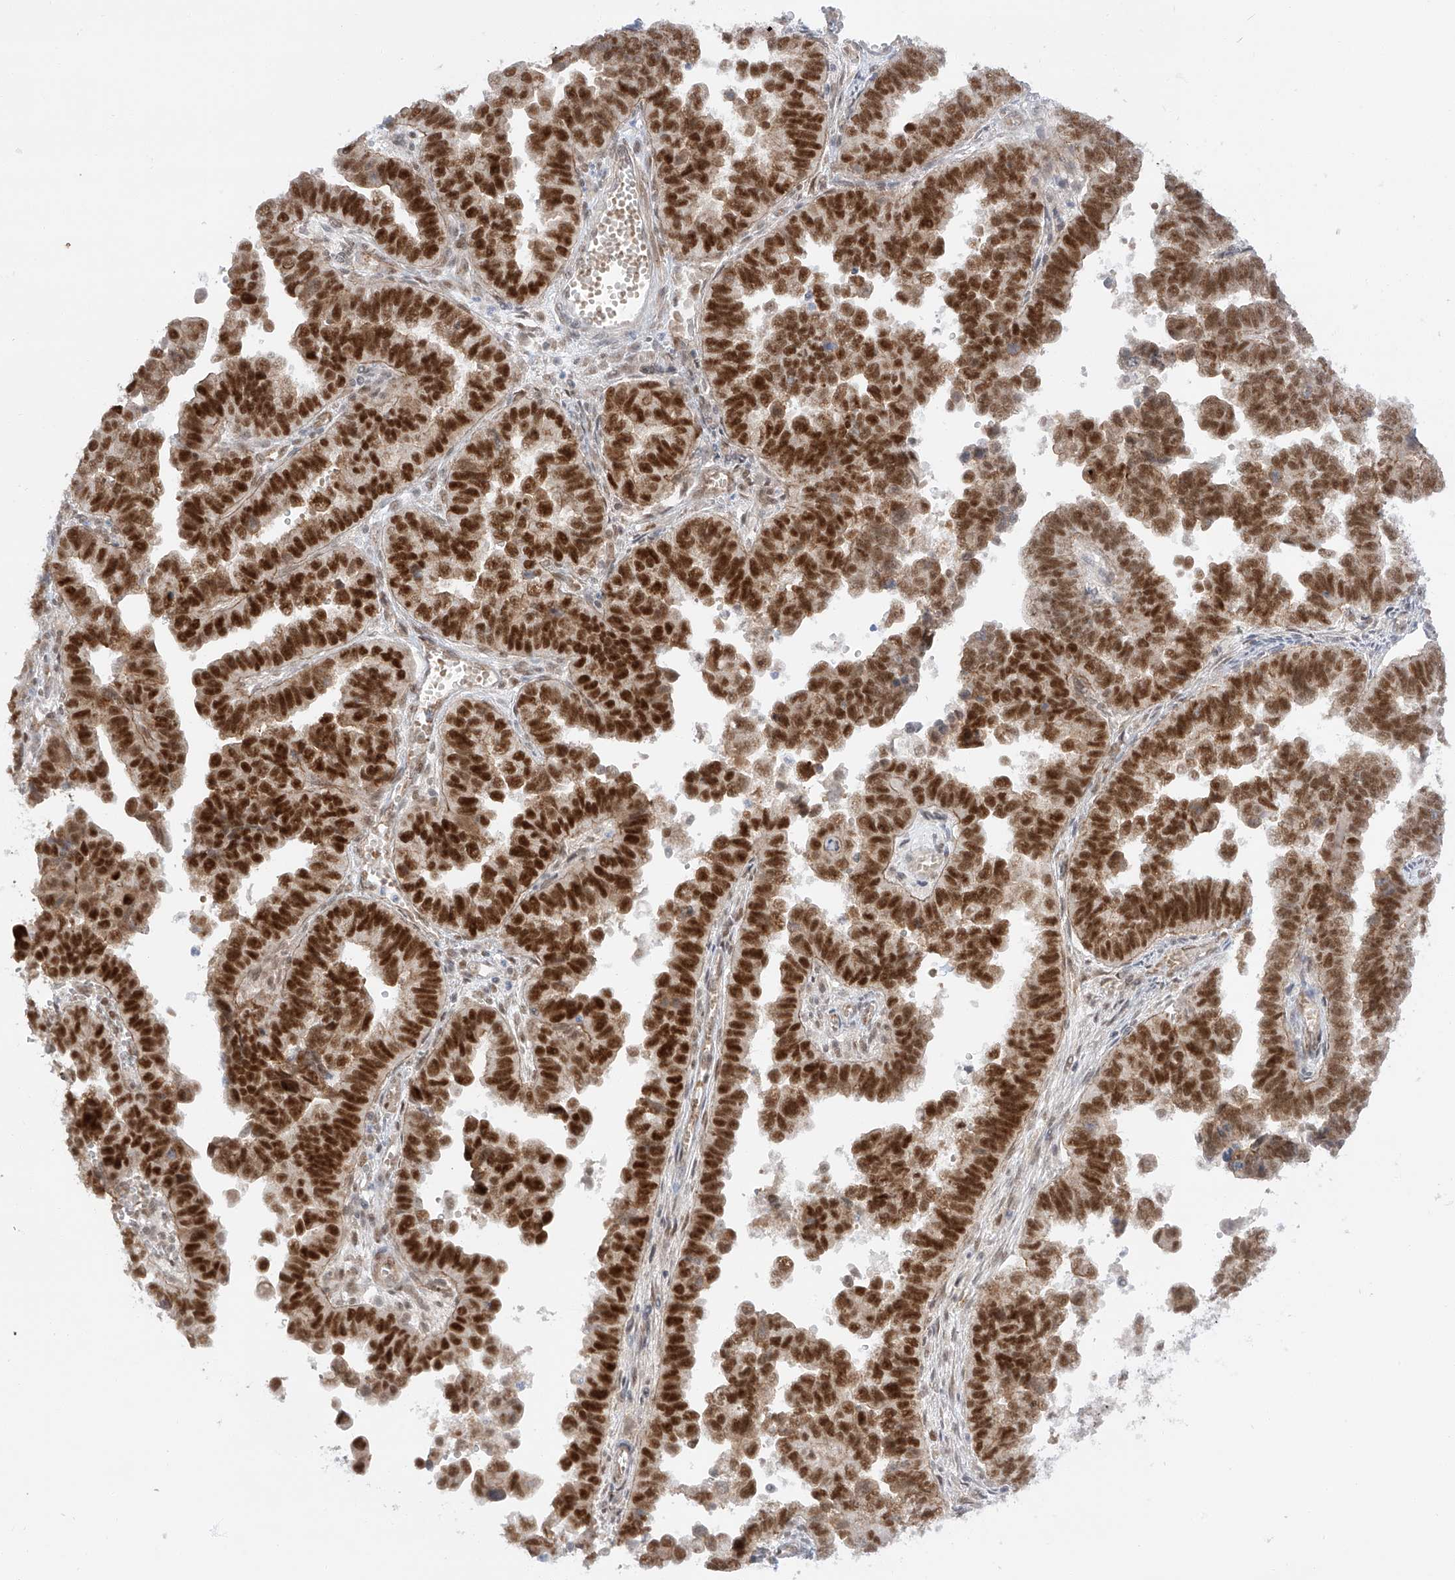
{"staining": {"intensity": "strong", "quantity": ">75%", "location": "nuclear"}, "tissue": "endometrial cancer", "cell_type": "Tumor cells", "image_type": "cancer", "snomed": [{"axis": "morphology", "description": "Adenocarcinoma, NOS"}, {"axis": "topography", "description": "Endometrium"}], "caption": "Protein expression by immunohistochemistry (IHC) demonstrates strong nuclear staining in about >75% of tumor cells in endometrial cancer (adenocarcinoma).", "gene": "POGK", "patient": {"sex": "female", "age": 75}}